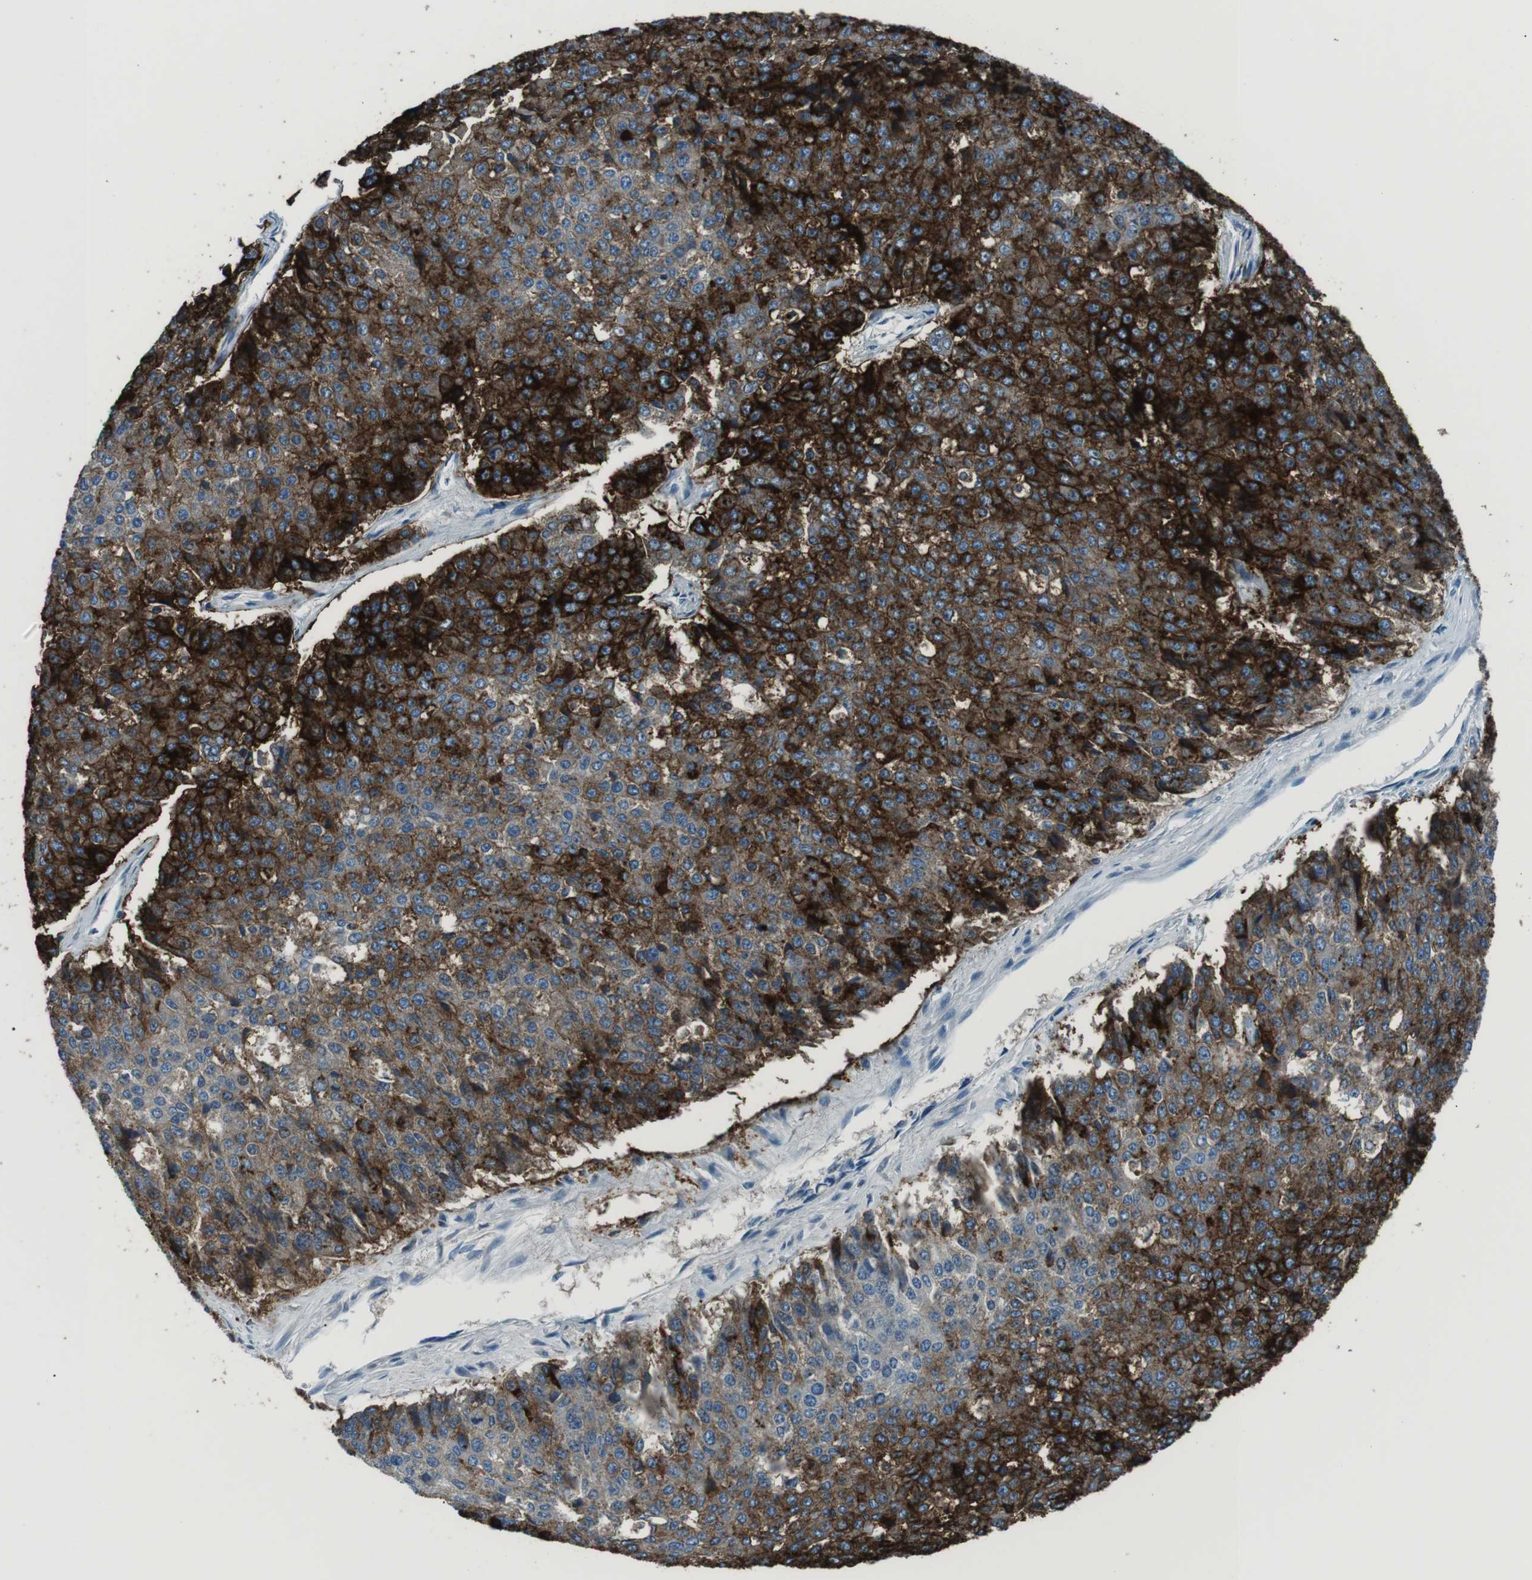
{"staining": {"intensity": "strong", "quantity": ">75%", "location": "cytoplasmic/membranous"}, "tissue": "pancreatic cancer", "cell_type": "Tumor cells", "image_type": "cancer", "snomed": [{"axis": "morphology", "description": "Adenocarcinoma, NOS"}, {"axis": "topography", "description": "Pancreas"}], "caption": "An immunohistochemistry histopathology image of neoplastic tissue is shown. Protein staining in brown labels strong cytoplasmic/membranous positivity in adenocarcinoma (pancreatic) within tumor cells.", "gene": "ST6GAL1", "patient": {"sex": "male", "age": 50}}